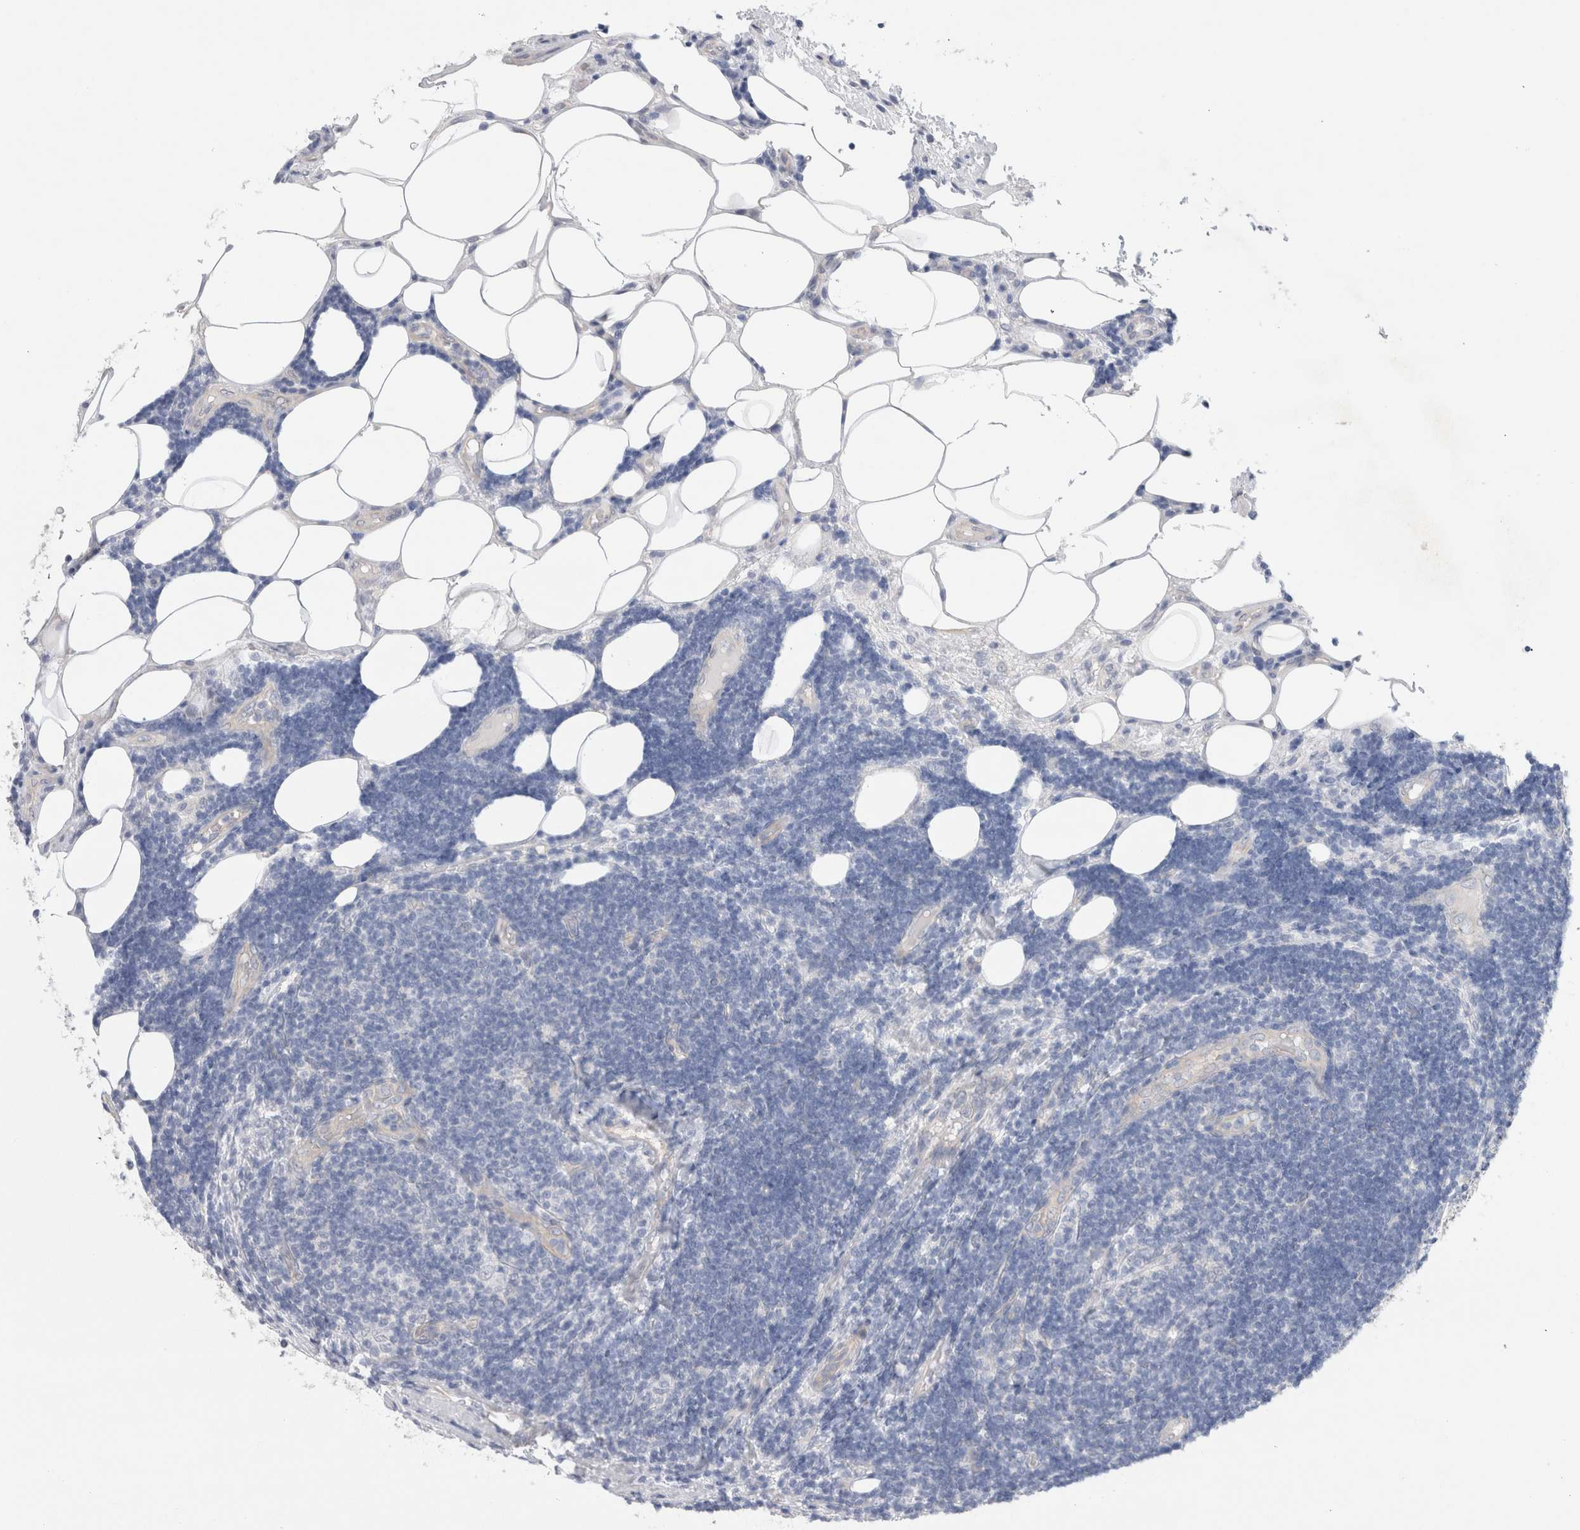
{"staining": {"intensity": "negative", "quantity": "none", "location": "none"}, "tissue": "lymphoma", "cell_type": "Tumor cells", "image_type": "cancer", "snomed": [{"axis": "morphology", "description": "Malignant lymphoma, non-Hodgkin's type, Low grade"}, {"axis": "topography", "description": "Lymph node"}], "caption": "The histopathology image shows no significant positivity in tumor cells of low-grade malignant lymphoma, non-Hodgkin's type. Nuclei are stained in blue.", "gene": "WIPF2", "patient": {"sex": "male", "age": 83}}